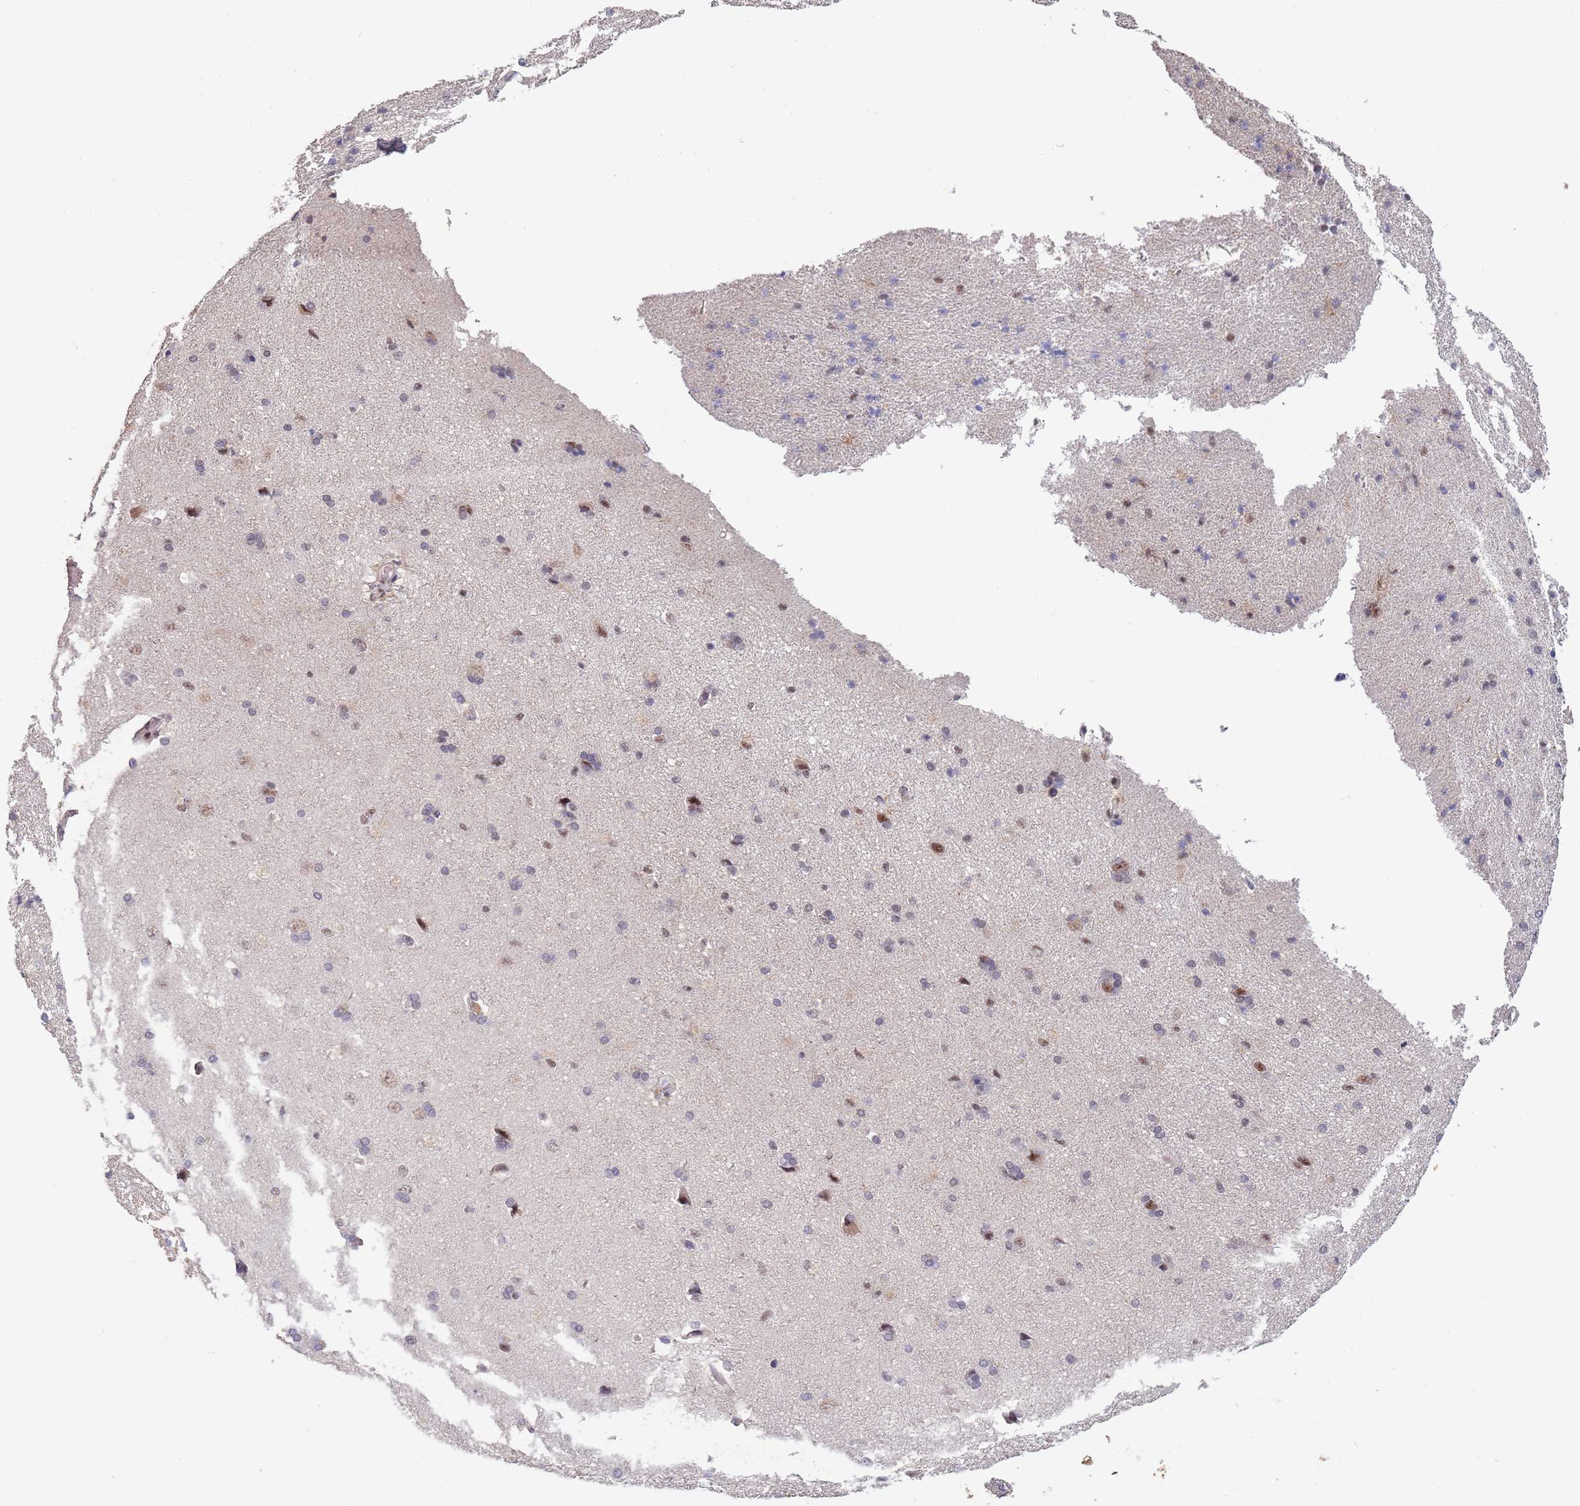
{"staining": {"intensity": "negative", "quantity": "none", "location": "none"}, "tissue": "cerebral cortex", "cell_type": "Endothelial cells", "image_type": "normal", "snomed": [{"axis": "morphology", "description": "Normal tissue, NOS"}, {"axis": "topography", "description": "Cerebral cortex"}], "caption": "Immunohistochemical staining of benign cerebral cortex reveals no significant expression in endothelial cells.", "gene": "CIZ1", "patient": {"sex": "male", "age": 62}}